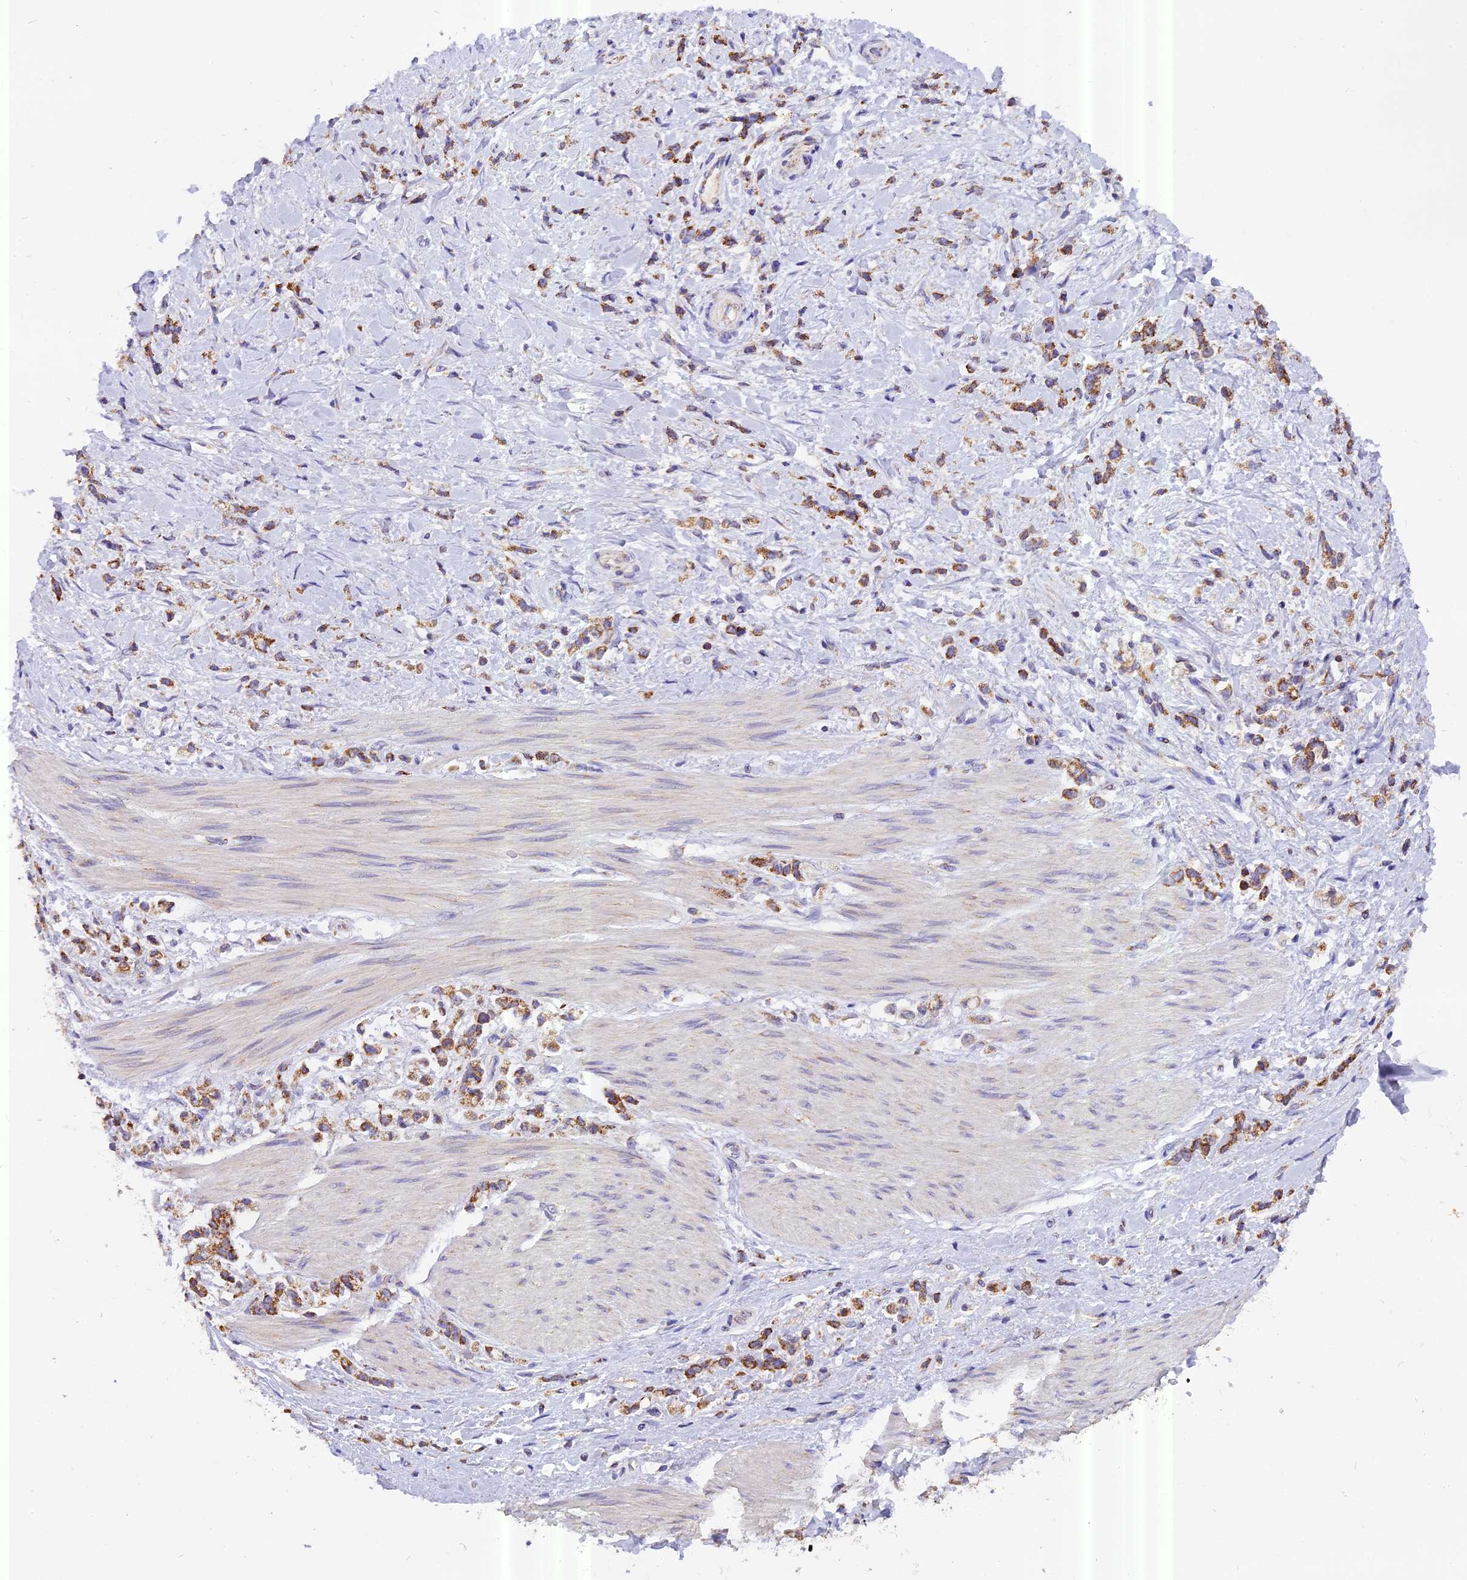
{"staining": {"intensity": "moderate", "quantity": ">75%", "location": "cytoplasmic/membranous"}, "tissue": "stomach cancer", "cell_type": "Tumor cells", "image_type": "cancer", "snomed": [{"axis": "morphology", "description": "Adenocarcinoma, NOS"}, {"axis": "topography", "description": "Stomach"}], "caption": "Moderate cytoplasmic/membranous positivity for a protein is appreciated in approximately >75% of tumor cells of stomach cancer (adenocarcinoma) using immunohistochemistry.", "gene": "MGME1", "patient": {"sex": "female", "age": 60}}